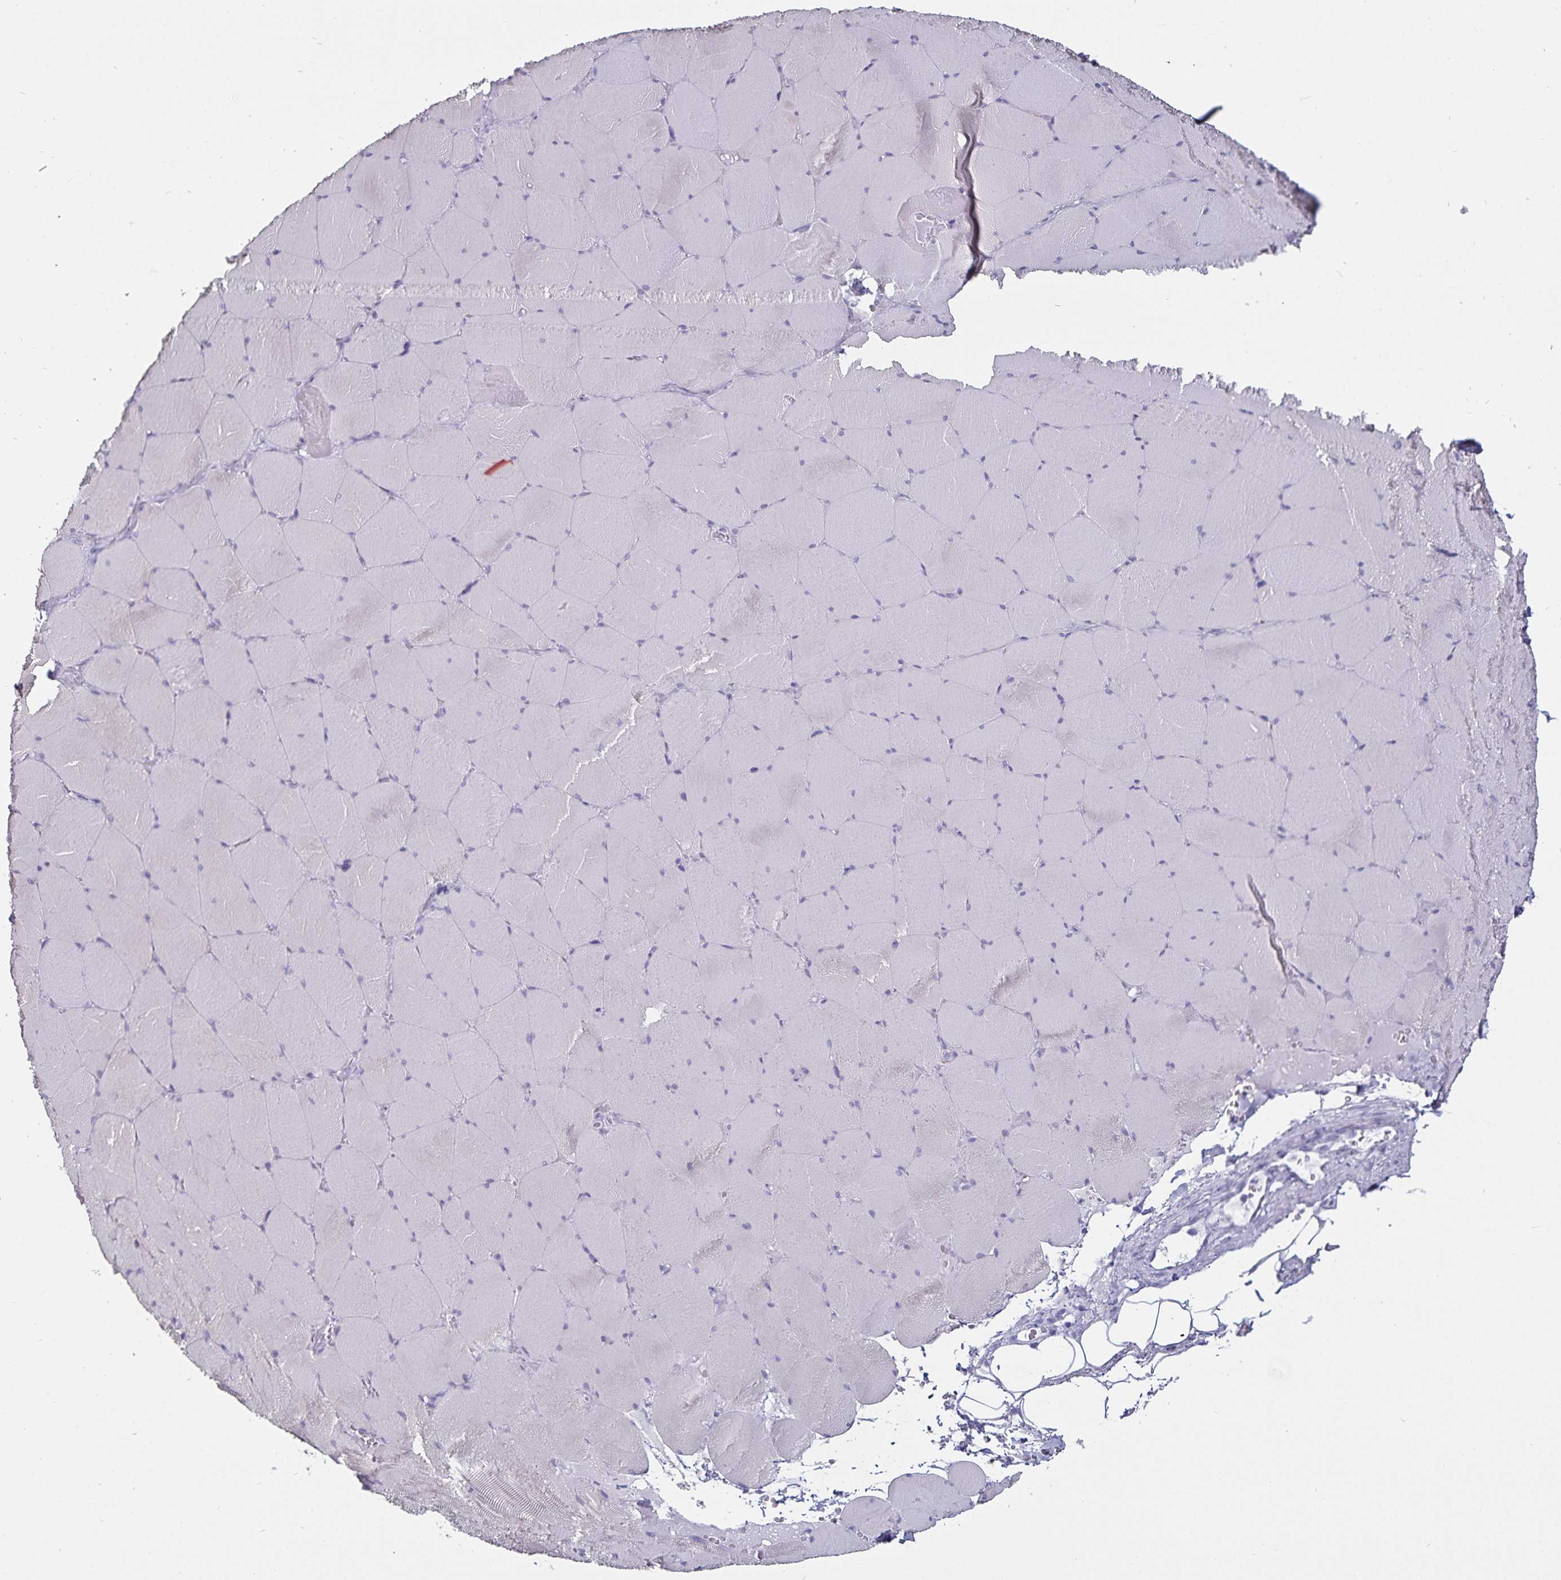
{"staining": {"intensity": "negative", "quantity": "none", "location": "none"}, "tissue": "skeletal muscle", "cell_type": "Myocytes", "image_type": "normal", "snomed": [{"axis": "morphology", "description": "Normal tissue, NOS"}, {"axis": "topography", "description": "Skeletal muscle"}, {"axis": "topography", "description": "Head-Neck"}], "caption": "Immunohistochemistry (IHC) of unremarkable skeletal muscle demonstrates no staining in myocytes. Brightfield microscopy of immunohistochemistry stained with DAB (brown) and hematoxylin (blue), captured at high magnification.", "gene": "DEFA6", "patient": {"sex": "male", "age": 66}}